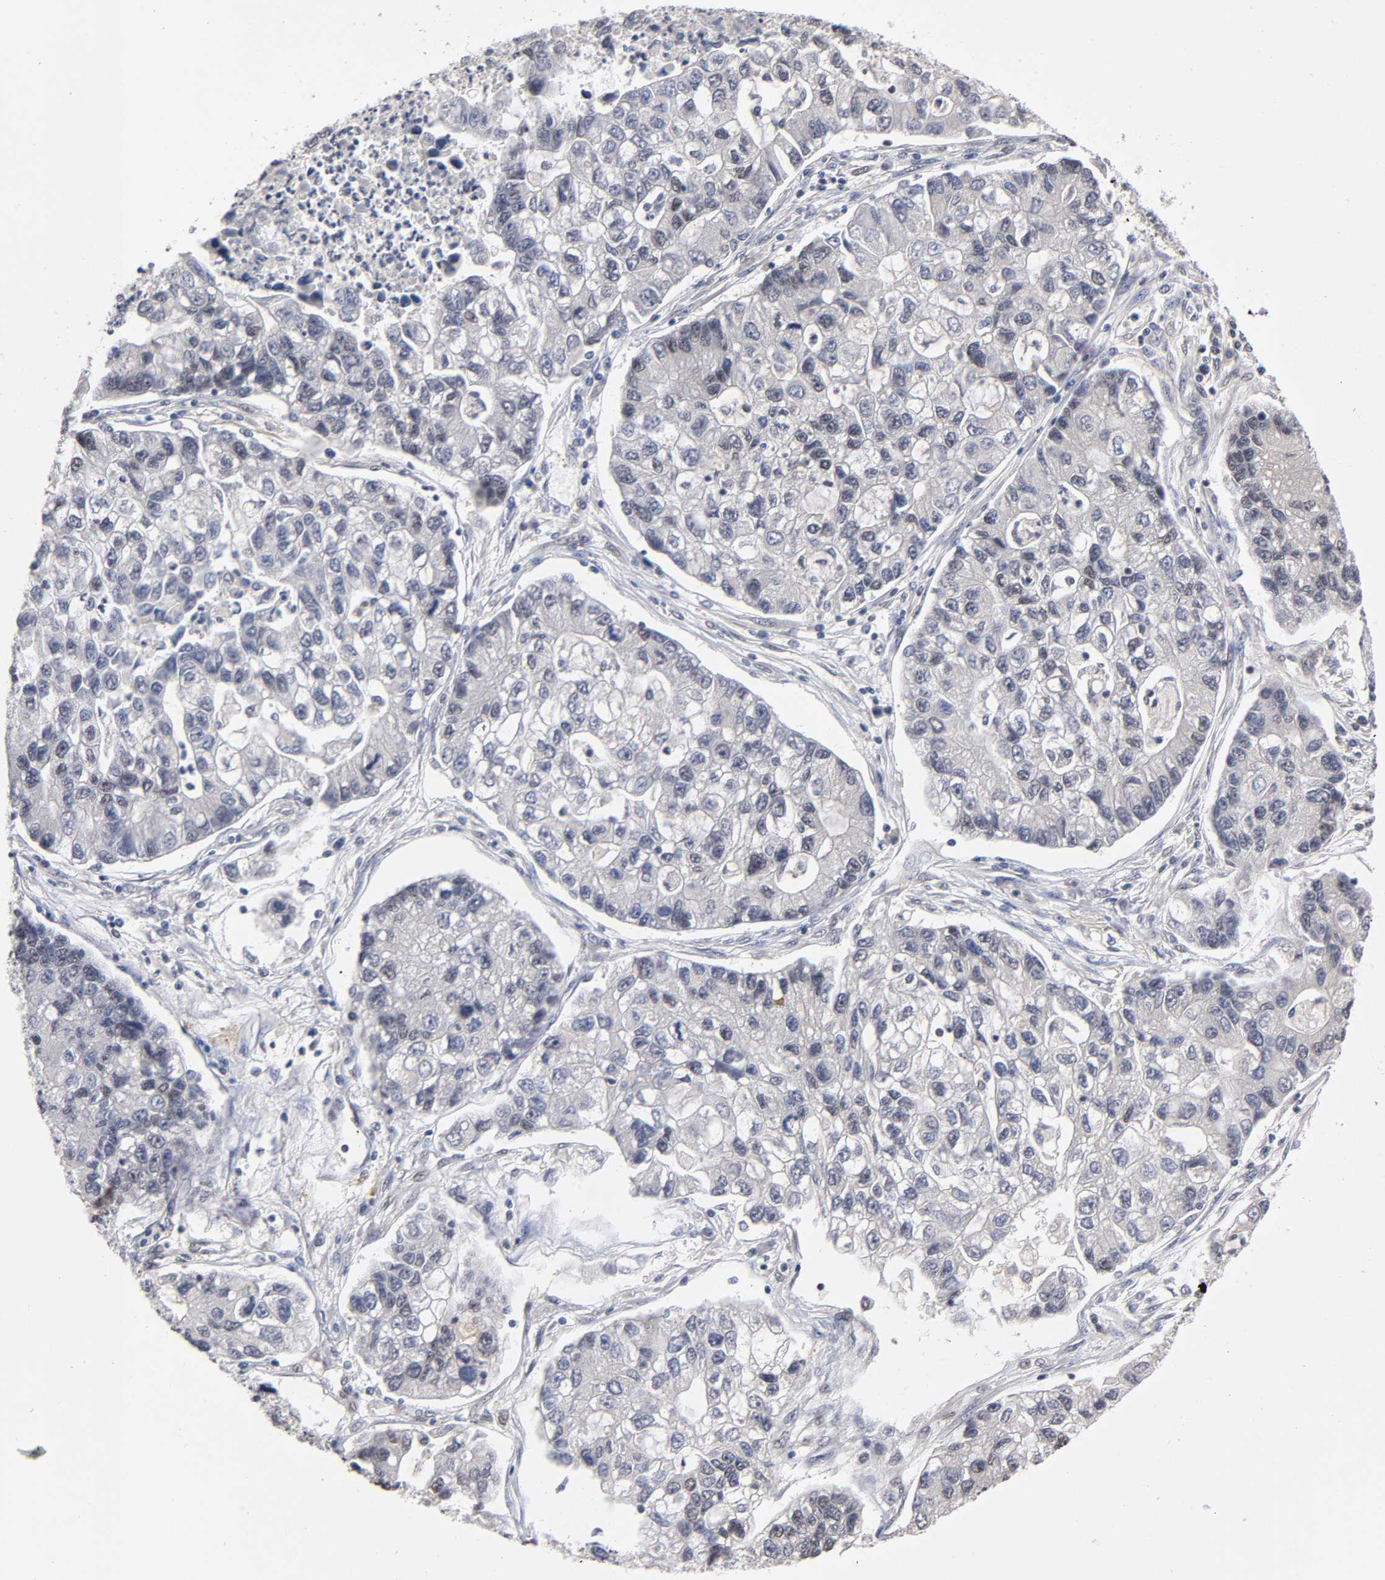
{"staining": {"intensity": "negative", "quantity": "none", "location": "none"}, "tissue": "lung cancer", "cell_type": "Tumor cells", "image_type": "cancer", "snomed": [{"axis": "morphology", "description": "Adenocarcinoma, NOS"}, {"axis": "topography", "description": "Lung"}], "caption": "An immunohistochemistry (IHC) photomicrograph of adenocarcinoma (lung) is shown. There is no staining in tumor cells of adenocarcinoma (lung). (DAB immunohistochemistry visualized using brightfield microscopy, high magnification).", "gene": "EP300", "patient": {"sex": "female", "age": 51}}